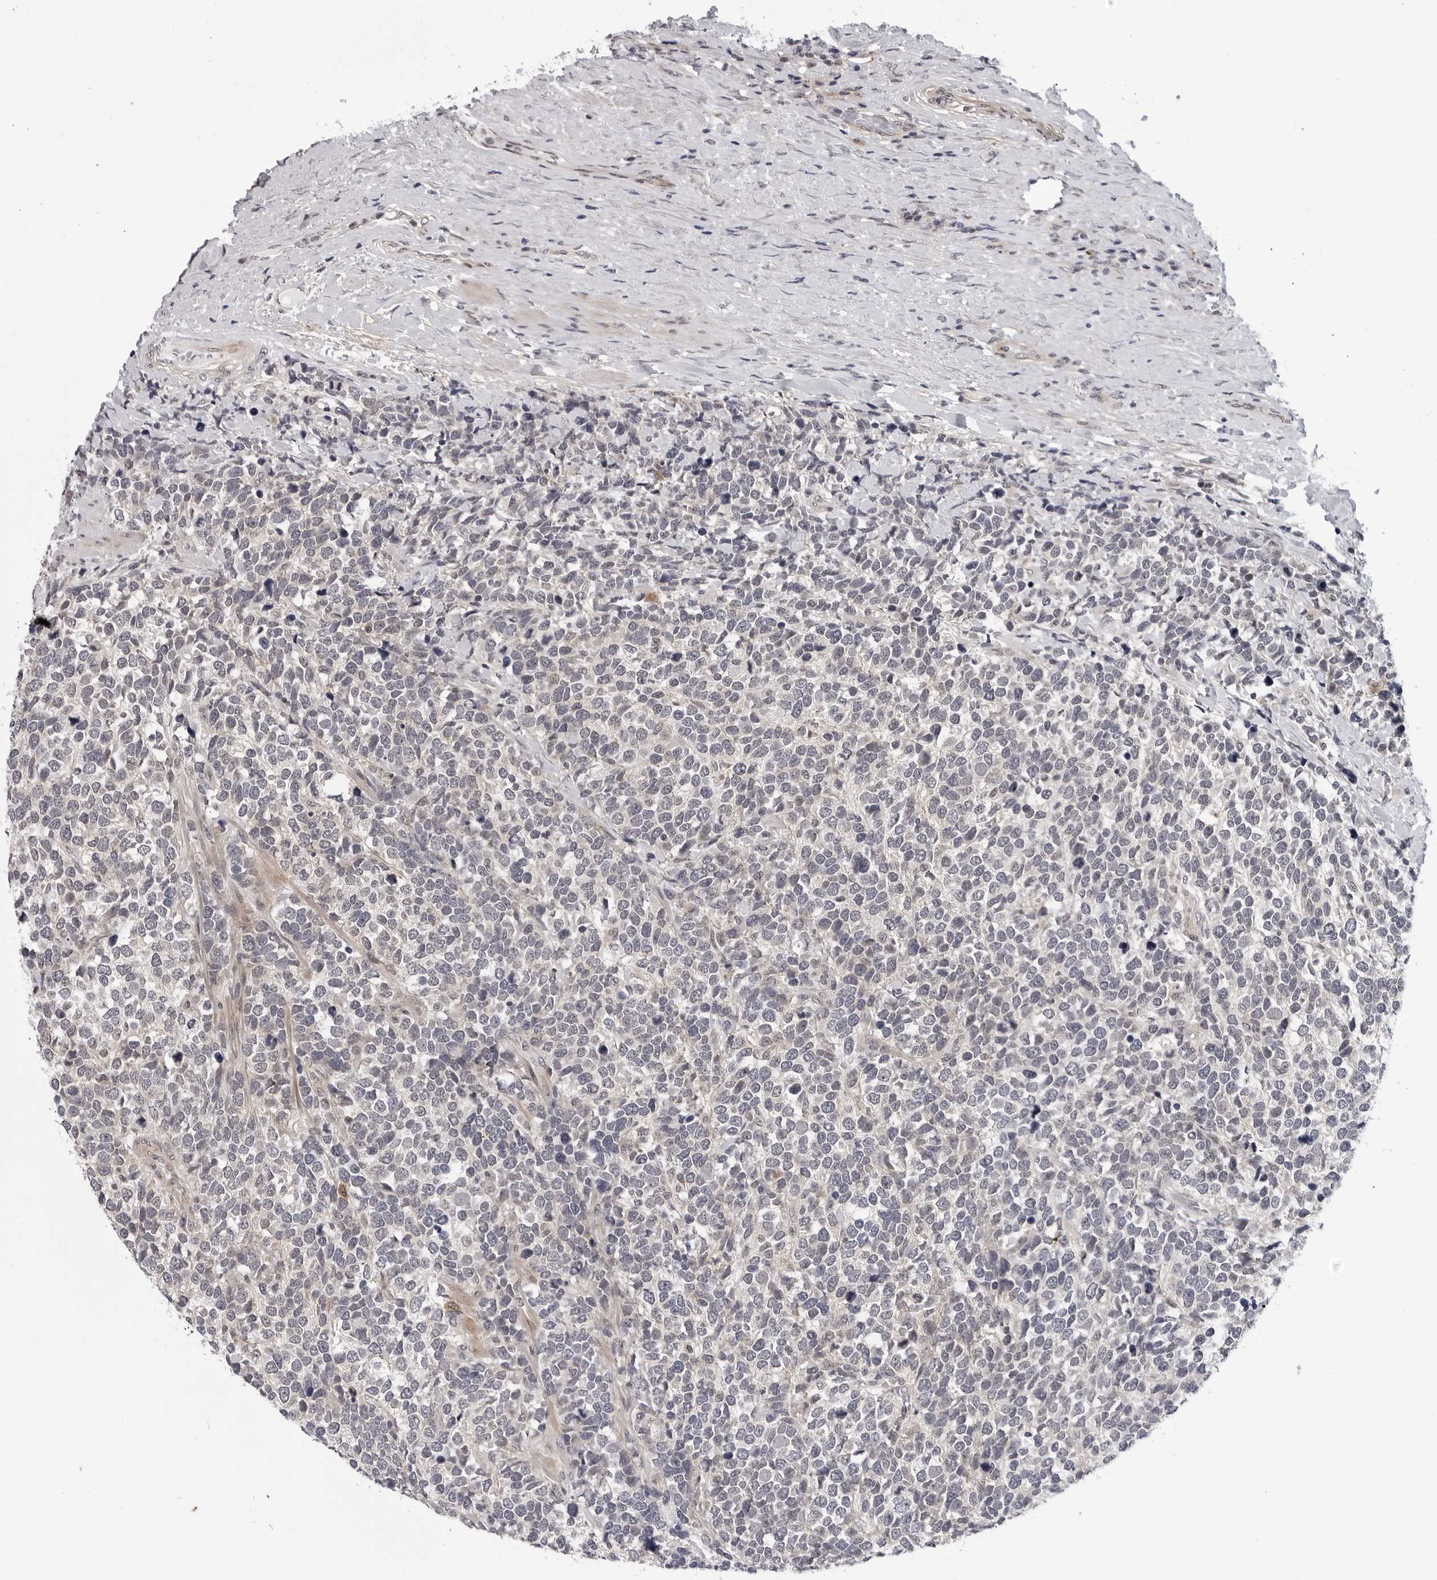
{"staining": {"intensity": "negative", "quantity": "none", "location": "none"}, "tissue": "urothelial cancer", "cell_type": "Tumor cells", "image_type": "cancer", "snomed": [{"axis": "morphology", "description": "Urothelial carcinoma, High grade"}, {"axis": "topography", "description": "Urinary bladder"}], "caption": "Urothelial carcinoma (high-grade) was stained to show a protein in brown. There is no significant positivity in tumor cells.", "gene": "KIAA1614", "patient": {"sex": "female", "age": 82}}